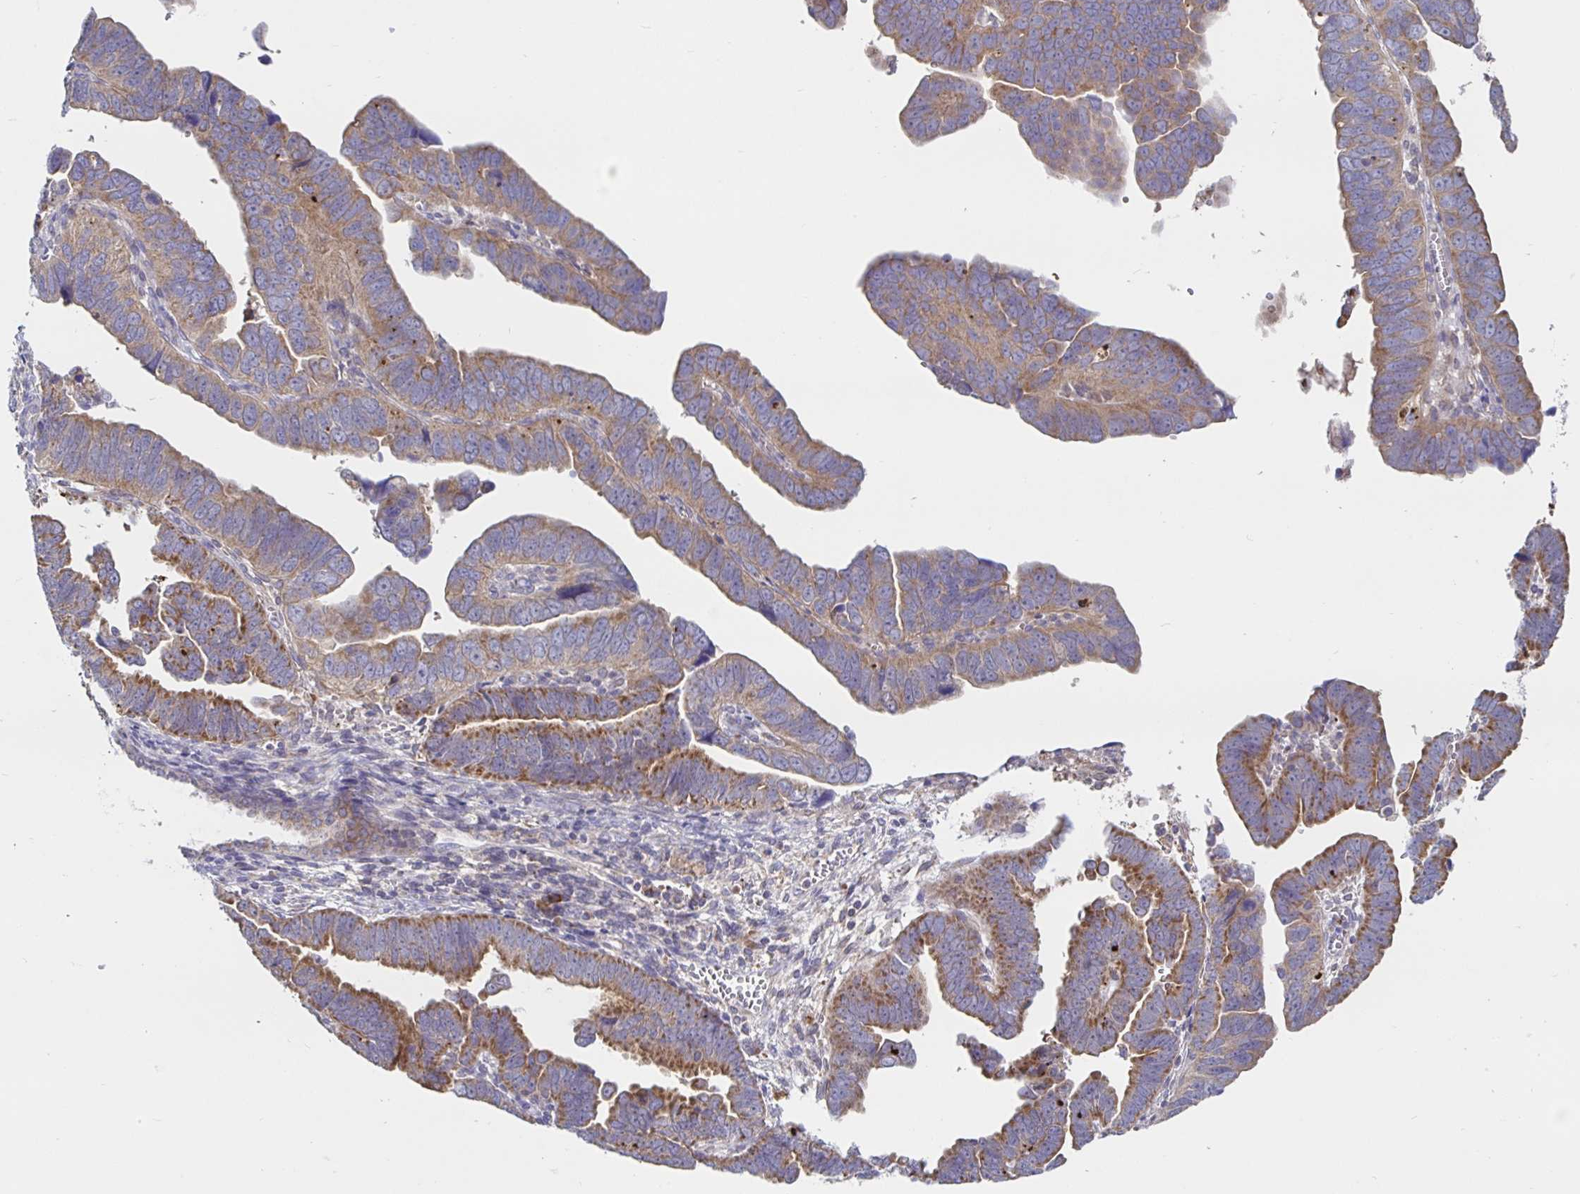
{"staining": {"intensity": "strong", "quantity": ">75%", "location": "cytoplasmic/membranous"}, "tissue": "endometrial cancer", "cell_type": "Tumor cells", "image_type": "cancer", "snomed": [{"axis": "morphology", "description": "Adenocarcinoma, NOS"}, {"axis": "topography", "description": "Endometrium"}], "caption": "Immunohistochemistry histopathology image of endometrial cancer (adenocarcinoma) stained for a protein (brown), which displays high levels of strong cytoplasmic/membranous staining in about >75% of tumor cells.", "gene": "PRDX3", "patient": {"sex": "female", "age": 75}}